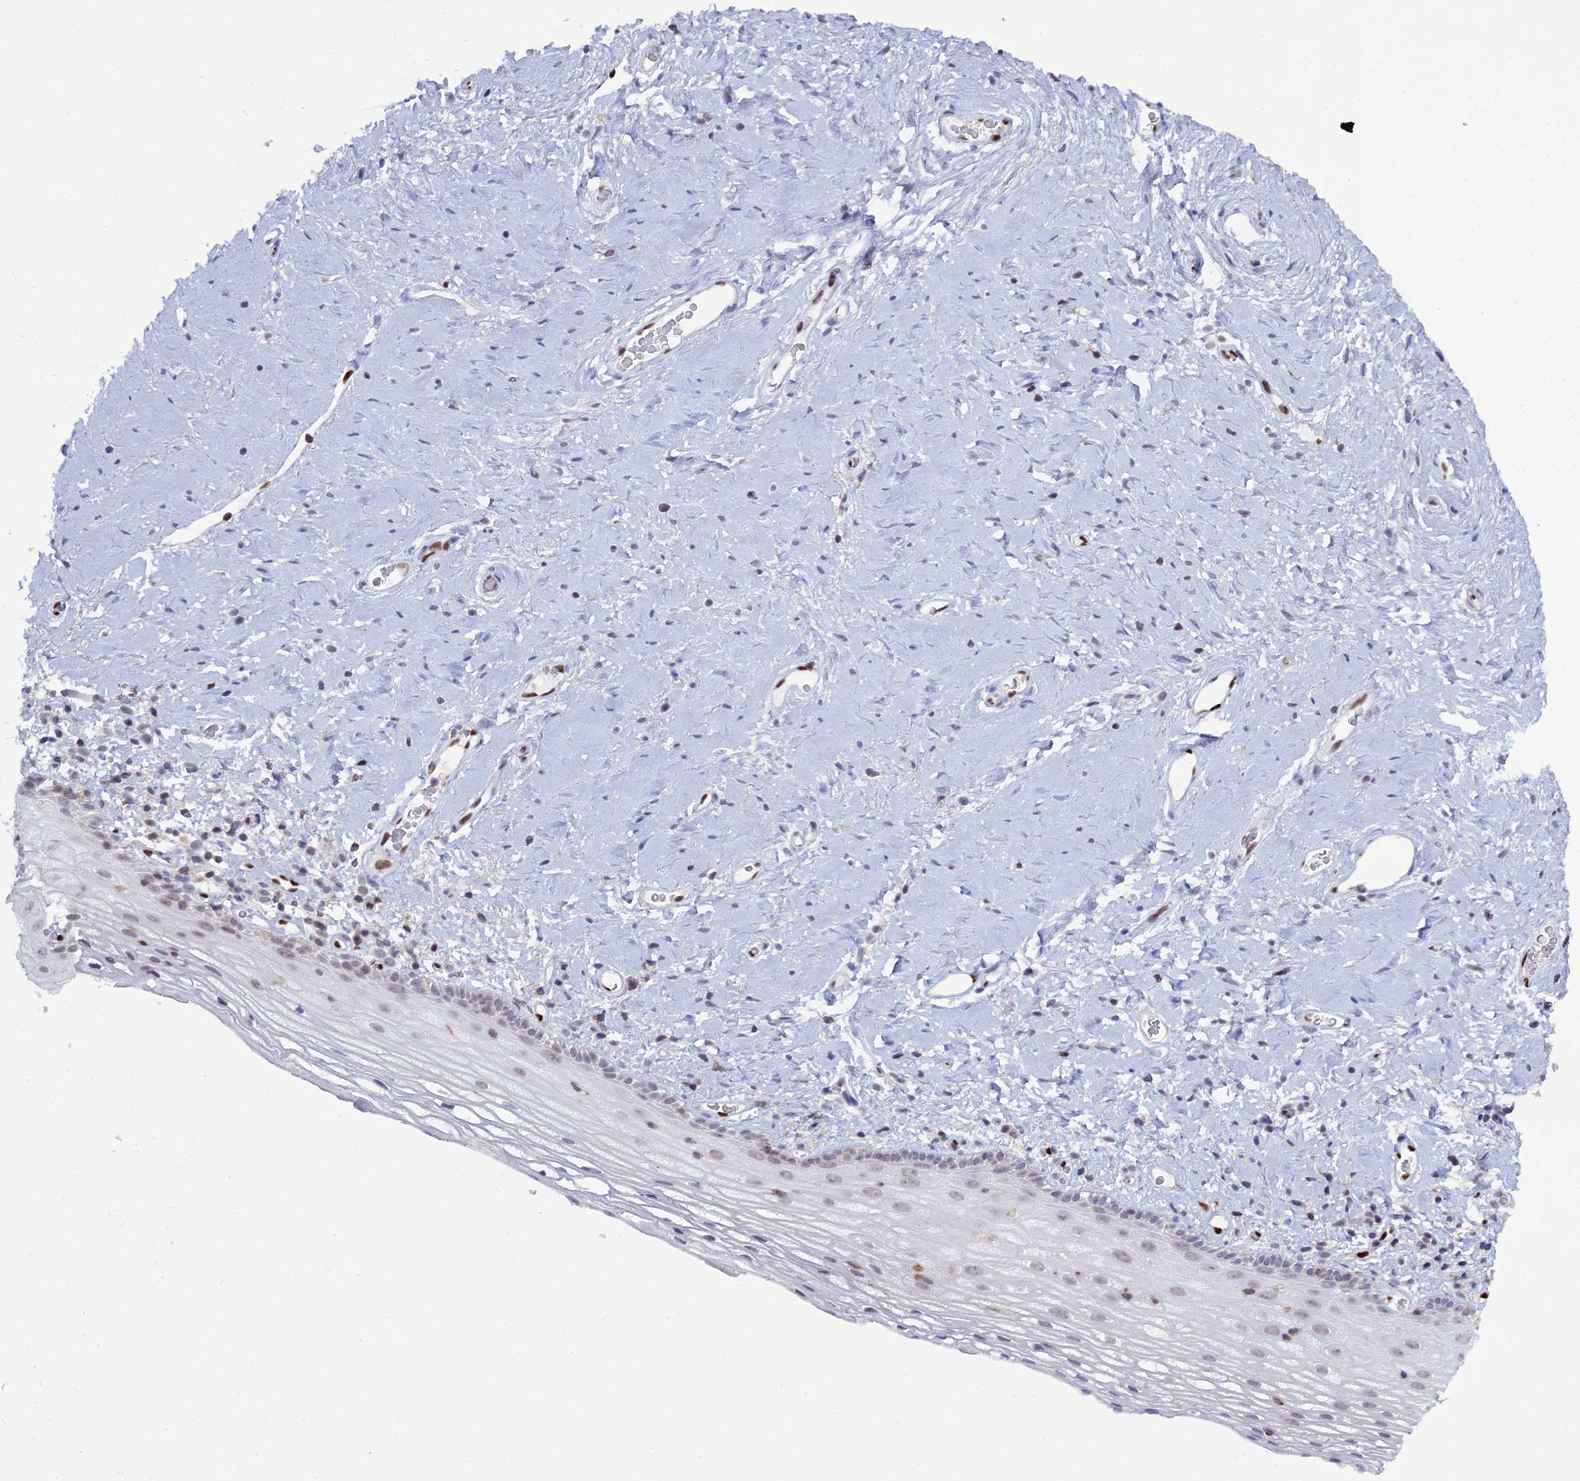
{"staining": {"intensity": "weak", "quantity": "<25%", "location": "nuclear"}, "tissue": "vagina", "cell_type": "Squamous epithelial cells", "image_type": "normal", "snomed": [{"axis": "morphology", "description": "Normal tissue, NOS"}, {"axis": "morphology", "description": "Adenocarcinoma, NOS"}, {"axis": "topography", "description": "Rectum"}, {"axis": "topography", "description": "Vagina"}], "caption": "This is an immunohistochemistry (IHC) histopathology image of normal vagina. There is no staining in squamous epithelial cells.", "gene": "NOL4L", "patient": {"sex": "female", "age": 71}}